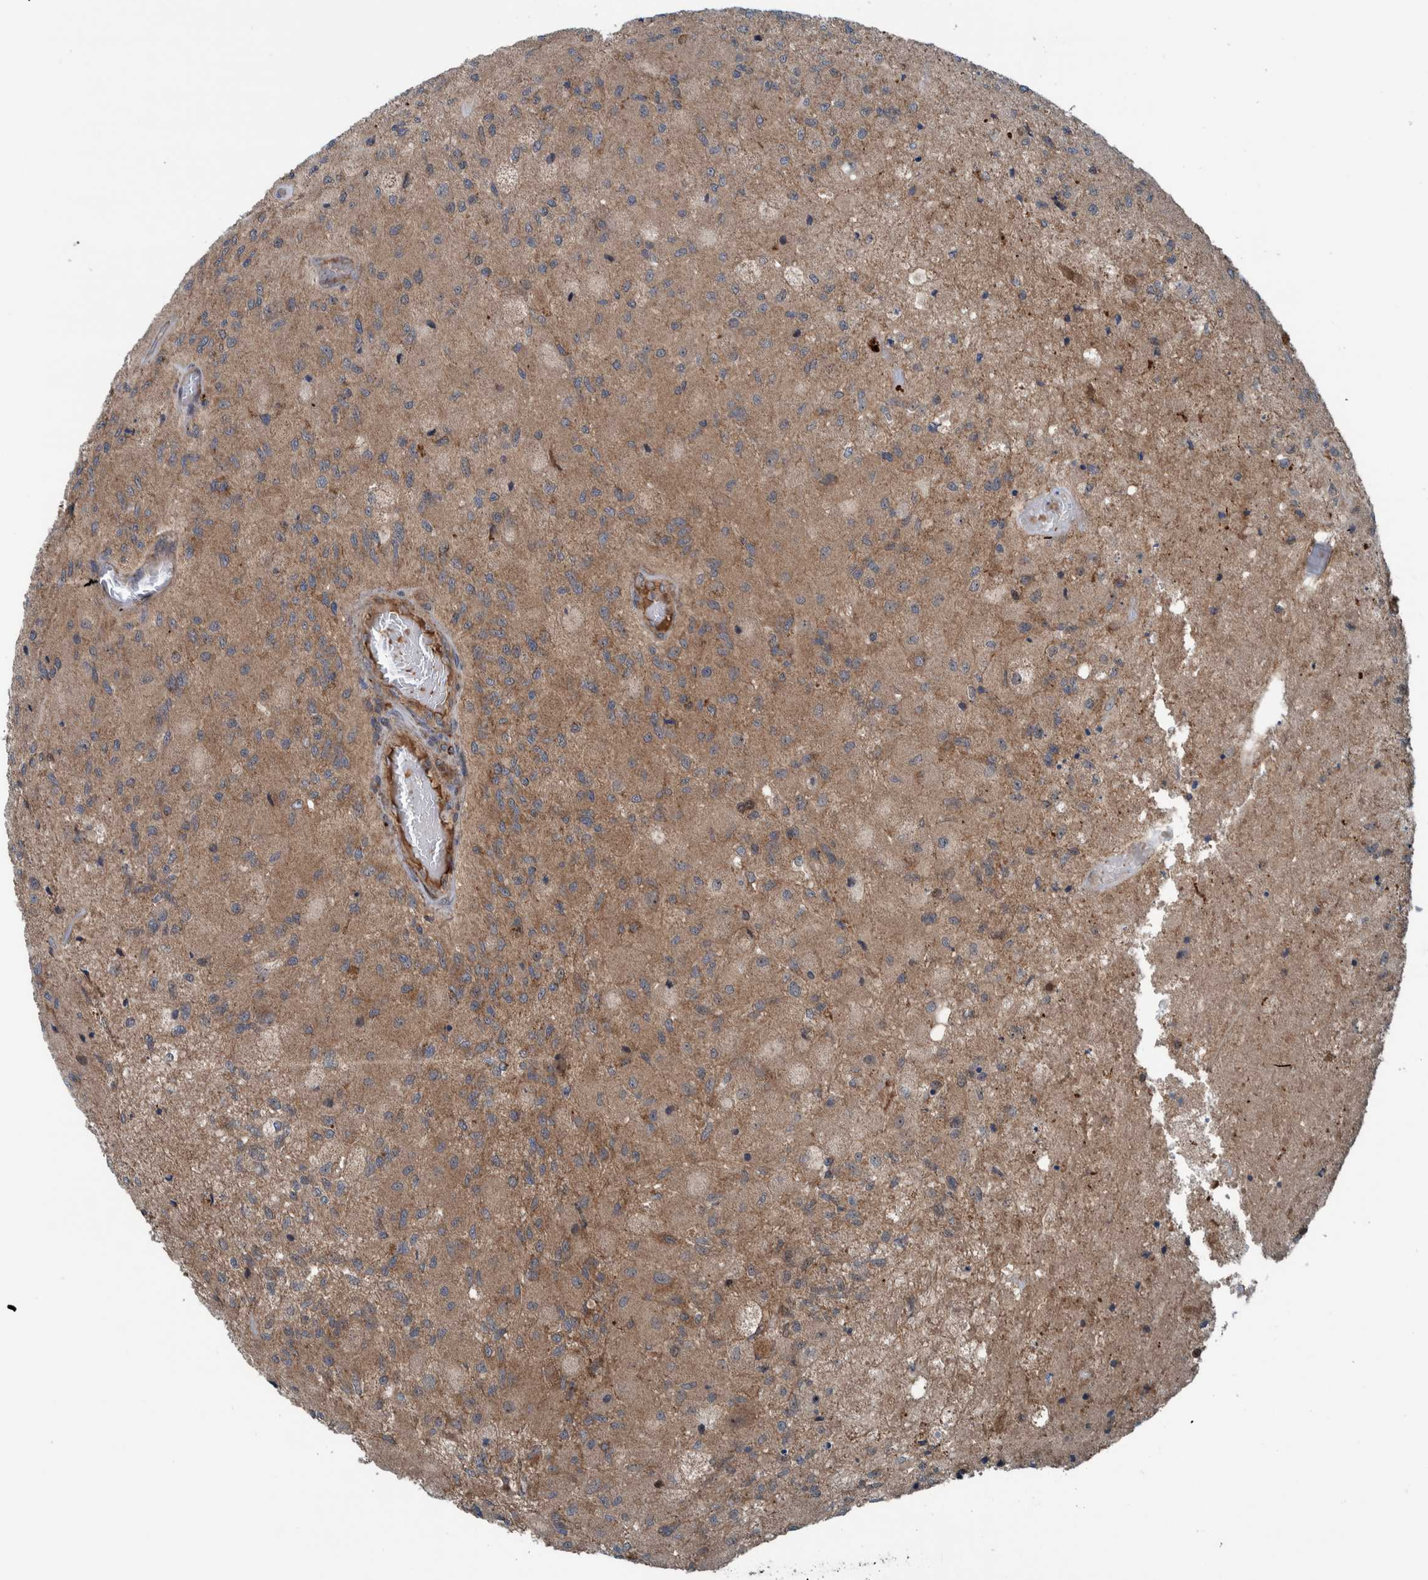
{"staining": {"intensity": "moderate", "quantity": ">75%", "location": "cytoplasmic/membranous"}, "tissue": "glioma", "cell_type": "Tumor cells", "image_type": "cancer", "snomed": [{"axis": "morphology", "description": "Normal tissue, NOS"}, {"axis": "morphology", "description": "Glioma, malignant, High grade"}, {"axis": "topography", "description": "Cerebral cortex"}], "caption": "A high-resolution photomicrograph shows IHC staining of glioma, which reveals moderate cytoplasmic/membranous expression in about >75% of tumor cells.", "gene": "CUEDC1", "patient": {"sex": "male", "age": 77}}